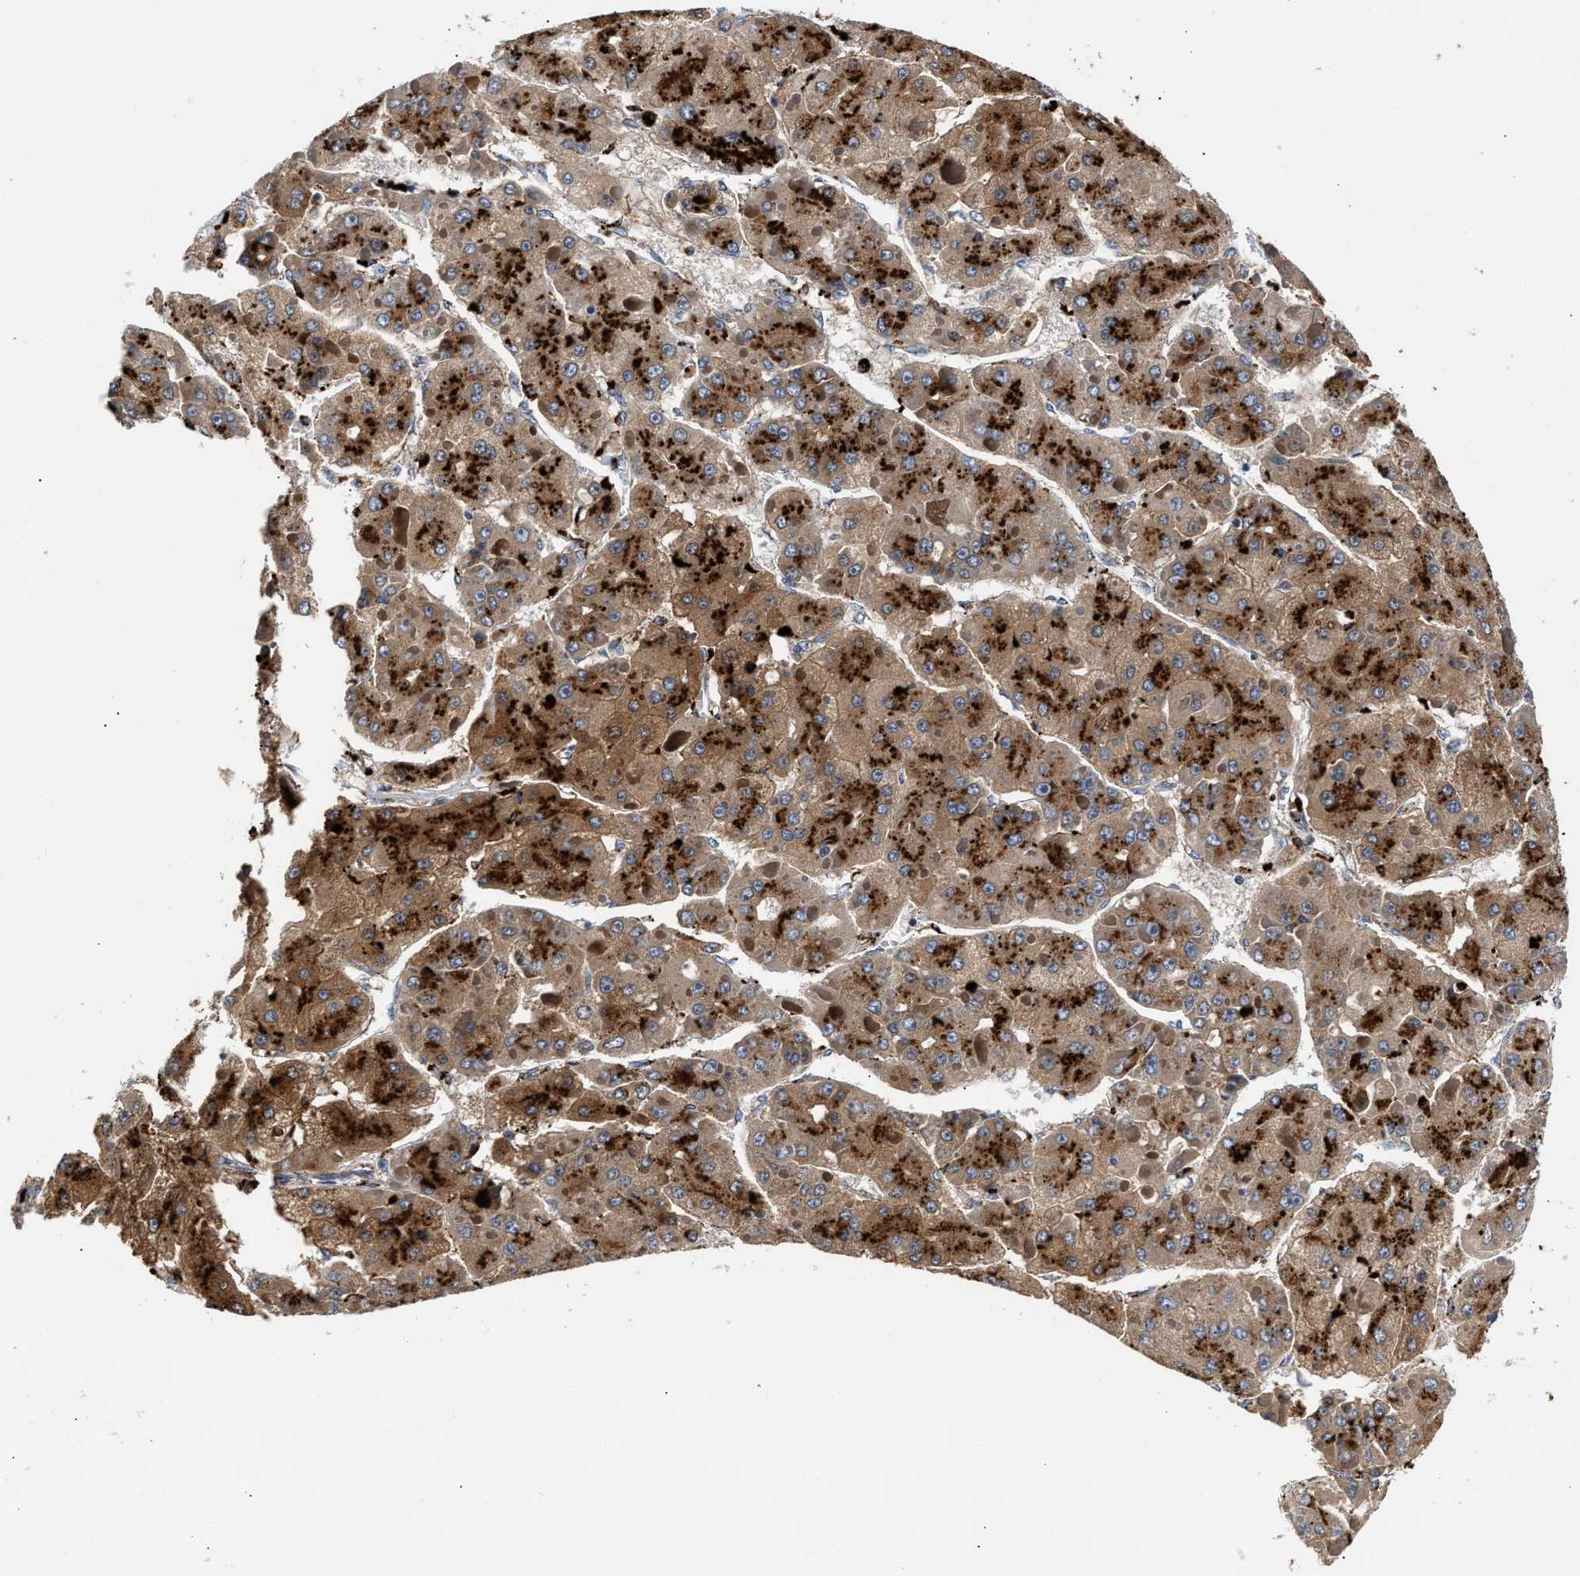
{"staining": {"intensity": "strong", "quantity": ">75%", "location": "cytoplasmic/membranous"}, "tissue": "liver cancer", "cell_type": "Tumor cells", "image_type": "cancer", "snomed": [{"axis": "morphology", "description": "Carcinoma, Hepatocellular, NOS"}, {"axis": "topography", "description": "Liver"}], "caption": "A histopathology image showing strong cytoplasmic/membranous staining in about >75% of tumor cells in liver cancer (hepatocellular carcinoma), as visualized by brown immunohistochemical staining.", "gene": "CCDC146", "patient": {"sex": "female", "age": 73}}